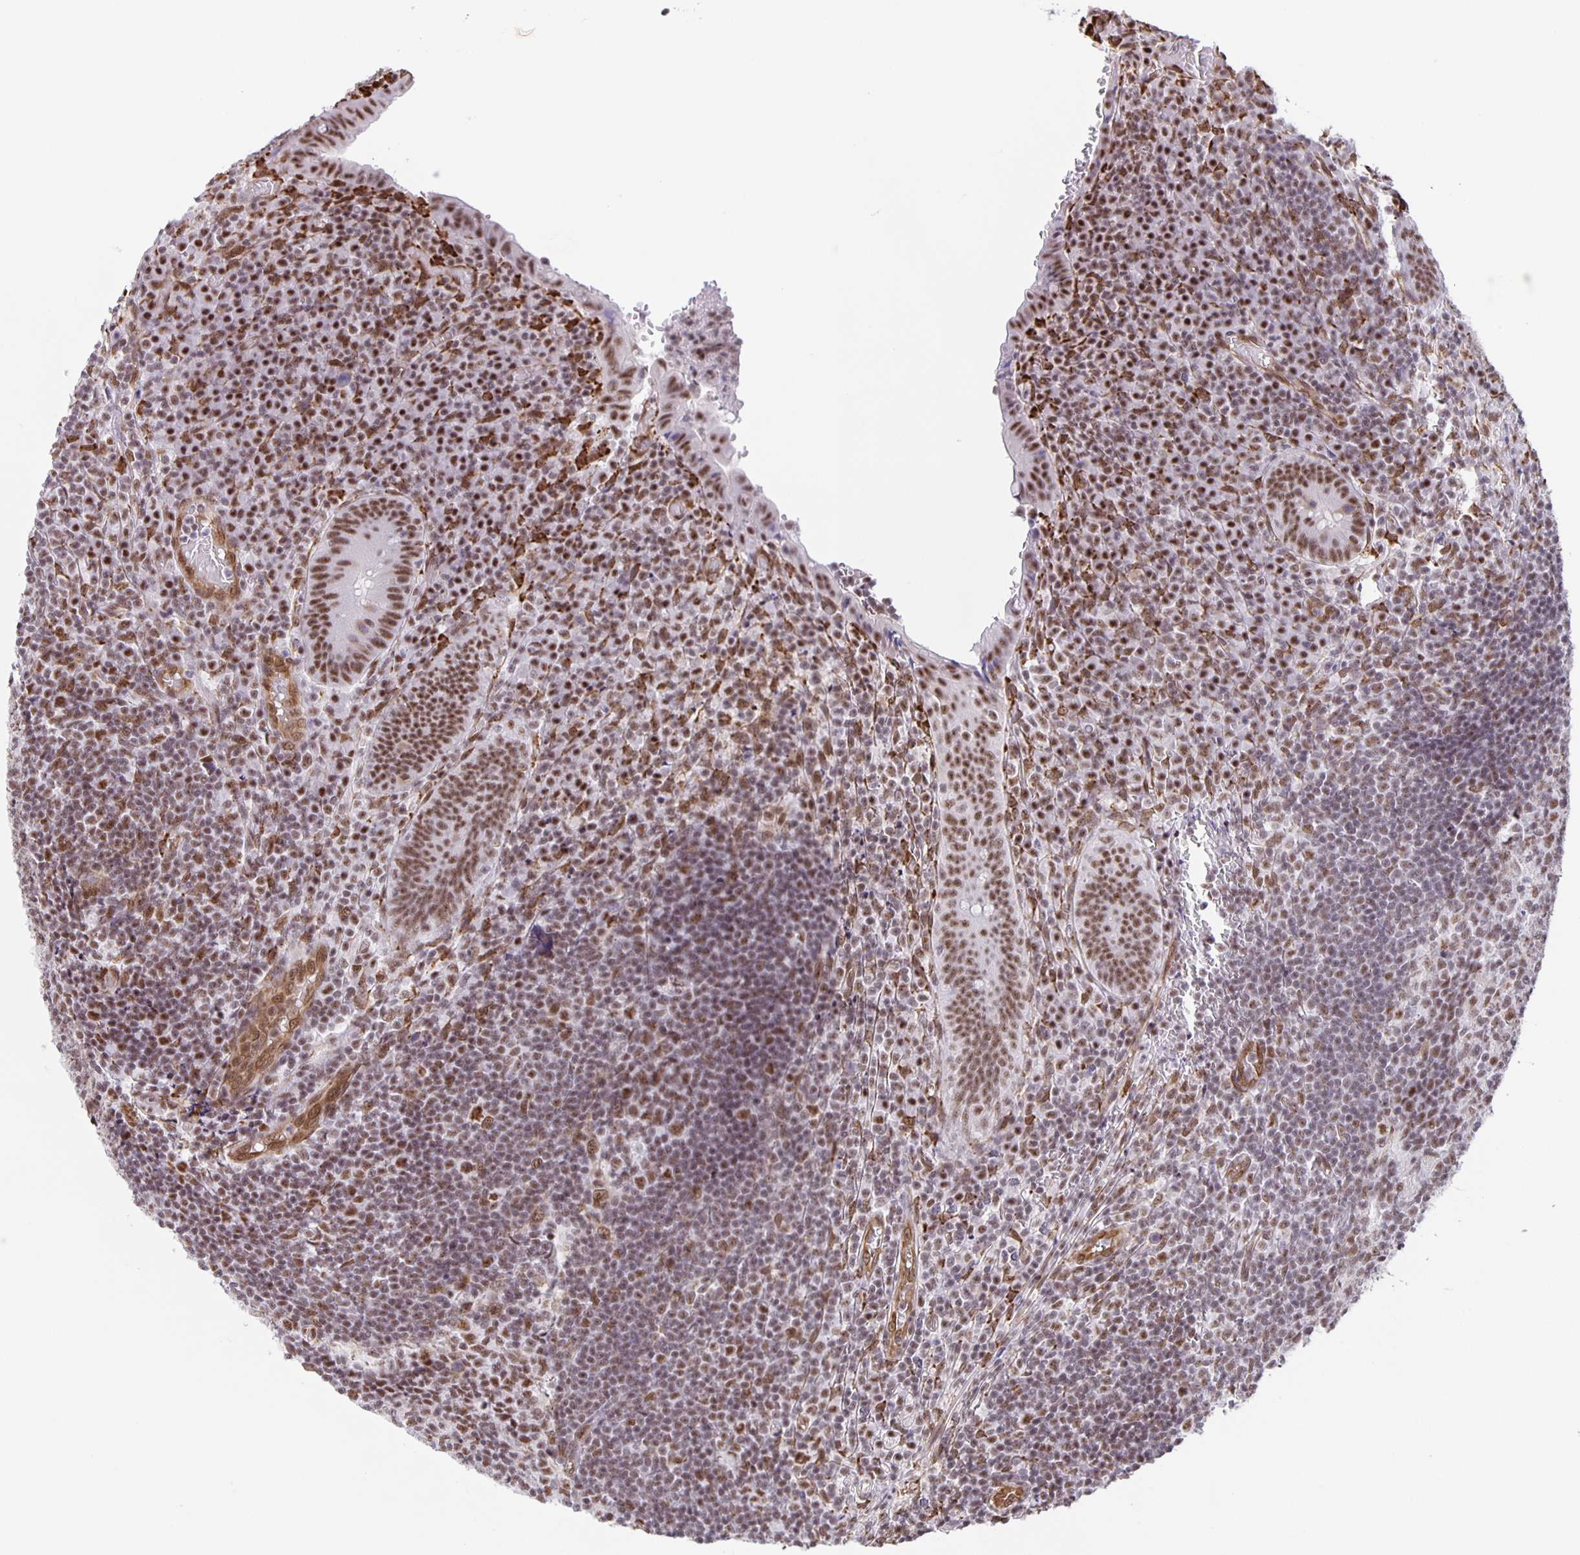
{"staining": {"intensity": "moderate", "quantity": ">75%", "location": "nuclear"}, "tissue": "appendix", "cell_type": "Glandular cells", "image_type": "normal", "snomed": [{"axis": "morphology", "description": "Normal tissue, NOS"}, {"axis": "topography", "description": "Appendix"}], "caption": "Unremarkable appendix demonstrates moderate nuclear expression in about >75% of glandular cells, visualized by immunohistochemistry.", "gene": "ZRANB2", "patient": {"sex": "male", "age": 18}}